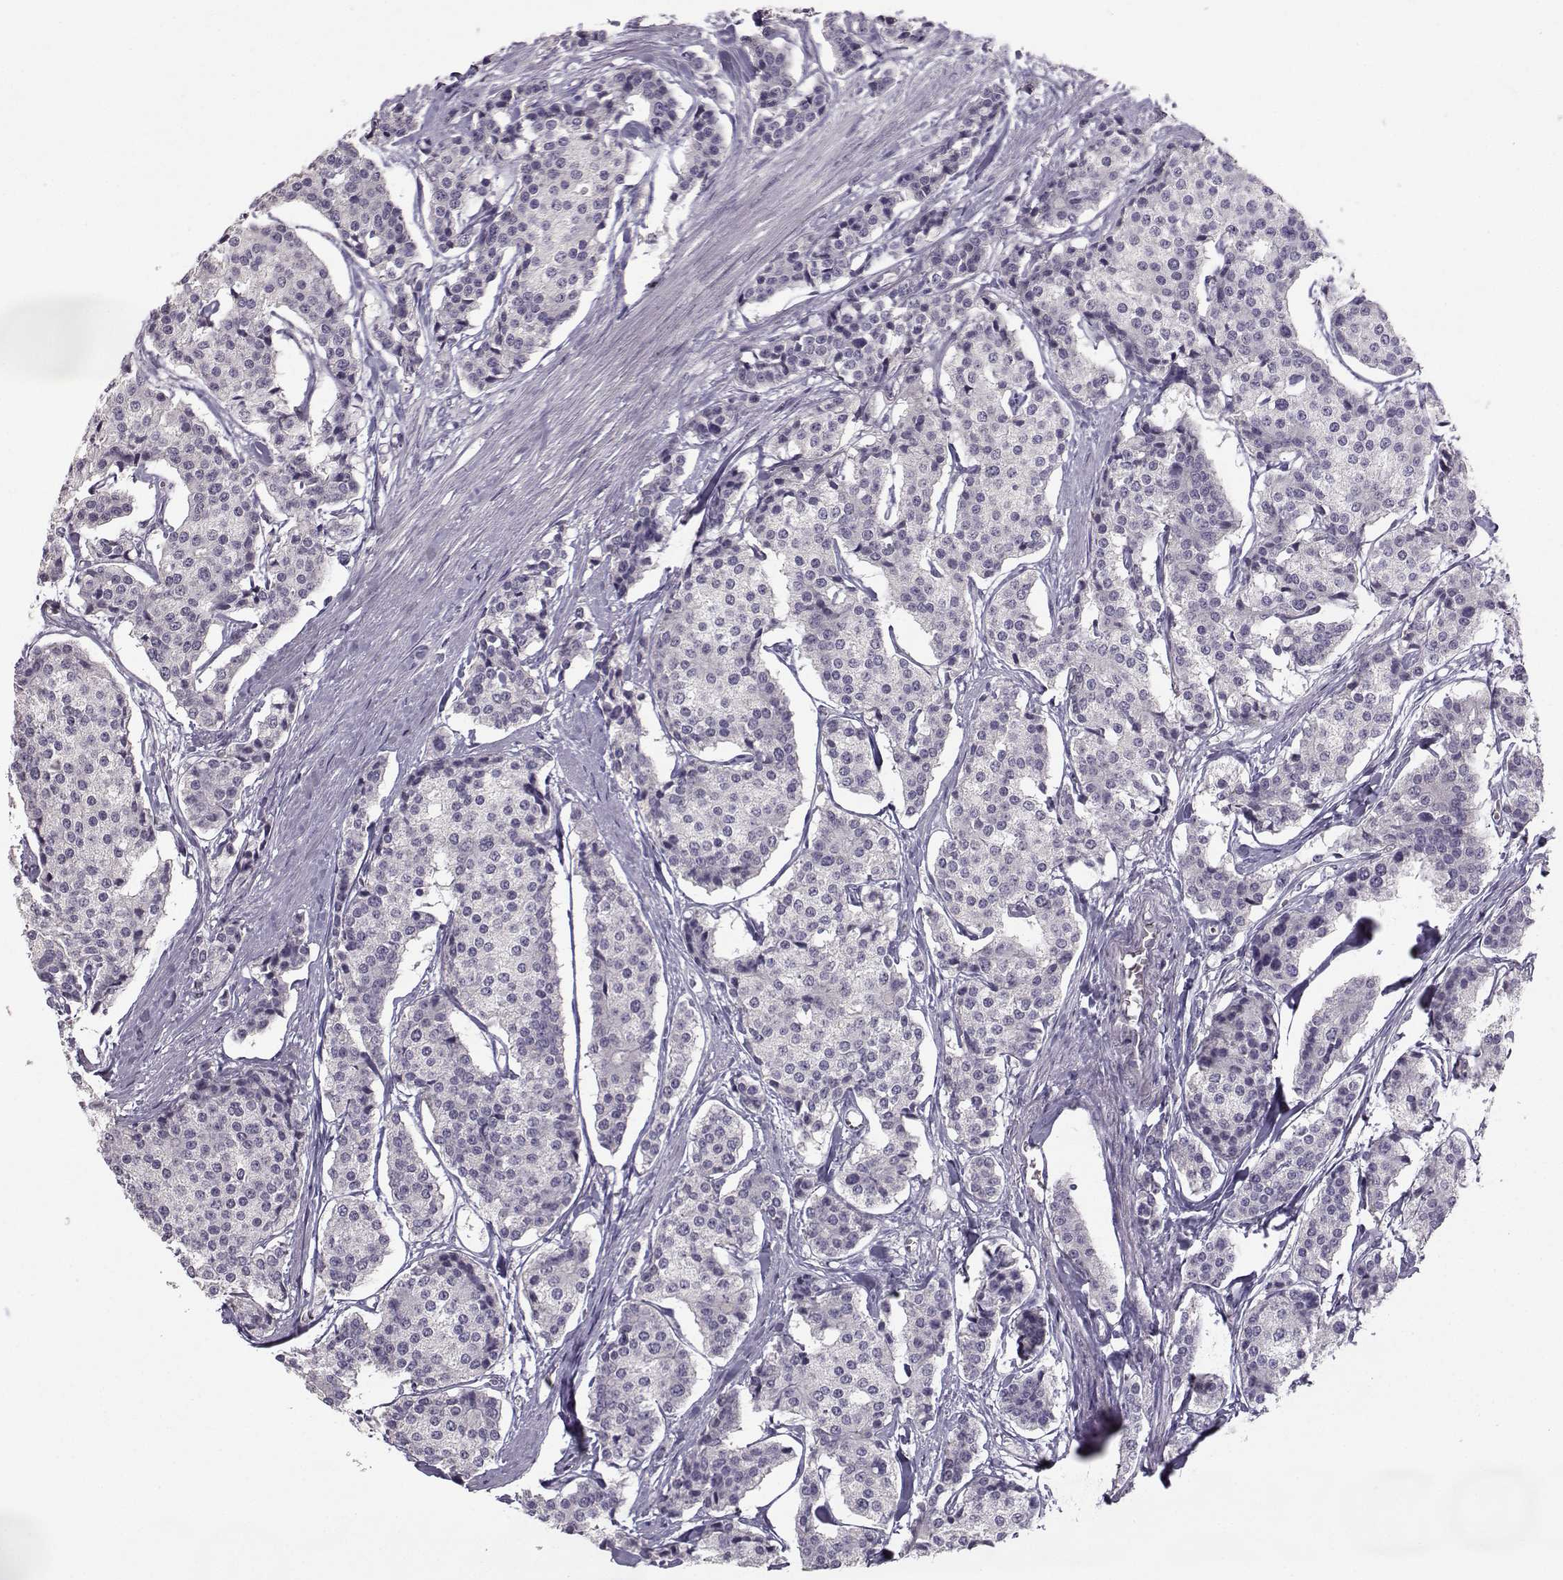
{"staining": {"intensity": "negative", "quantity": "none", "location": "none"}, "tissue": "carcinoid", "cell_type": "Tumor cells", "image_type": "cancer", "snomed": [{"axis": "morphology", "description": "Carcinoid, malignant, NOS"}, {"axis": "topography", "description": "Small intestine"}], "caption": "A histopathology image of carcinoid stained for a protein demonstrates no brown staining in tumor cells. (Stains: DAB (3,3'-diaminobenzidine) immunohistochemistry with hematoxylin counter stain, Microscopy: brightfield microscopy at high magnification).", "gene": "FCAMR", "patient": {"sex": "female", "age": 65}}